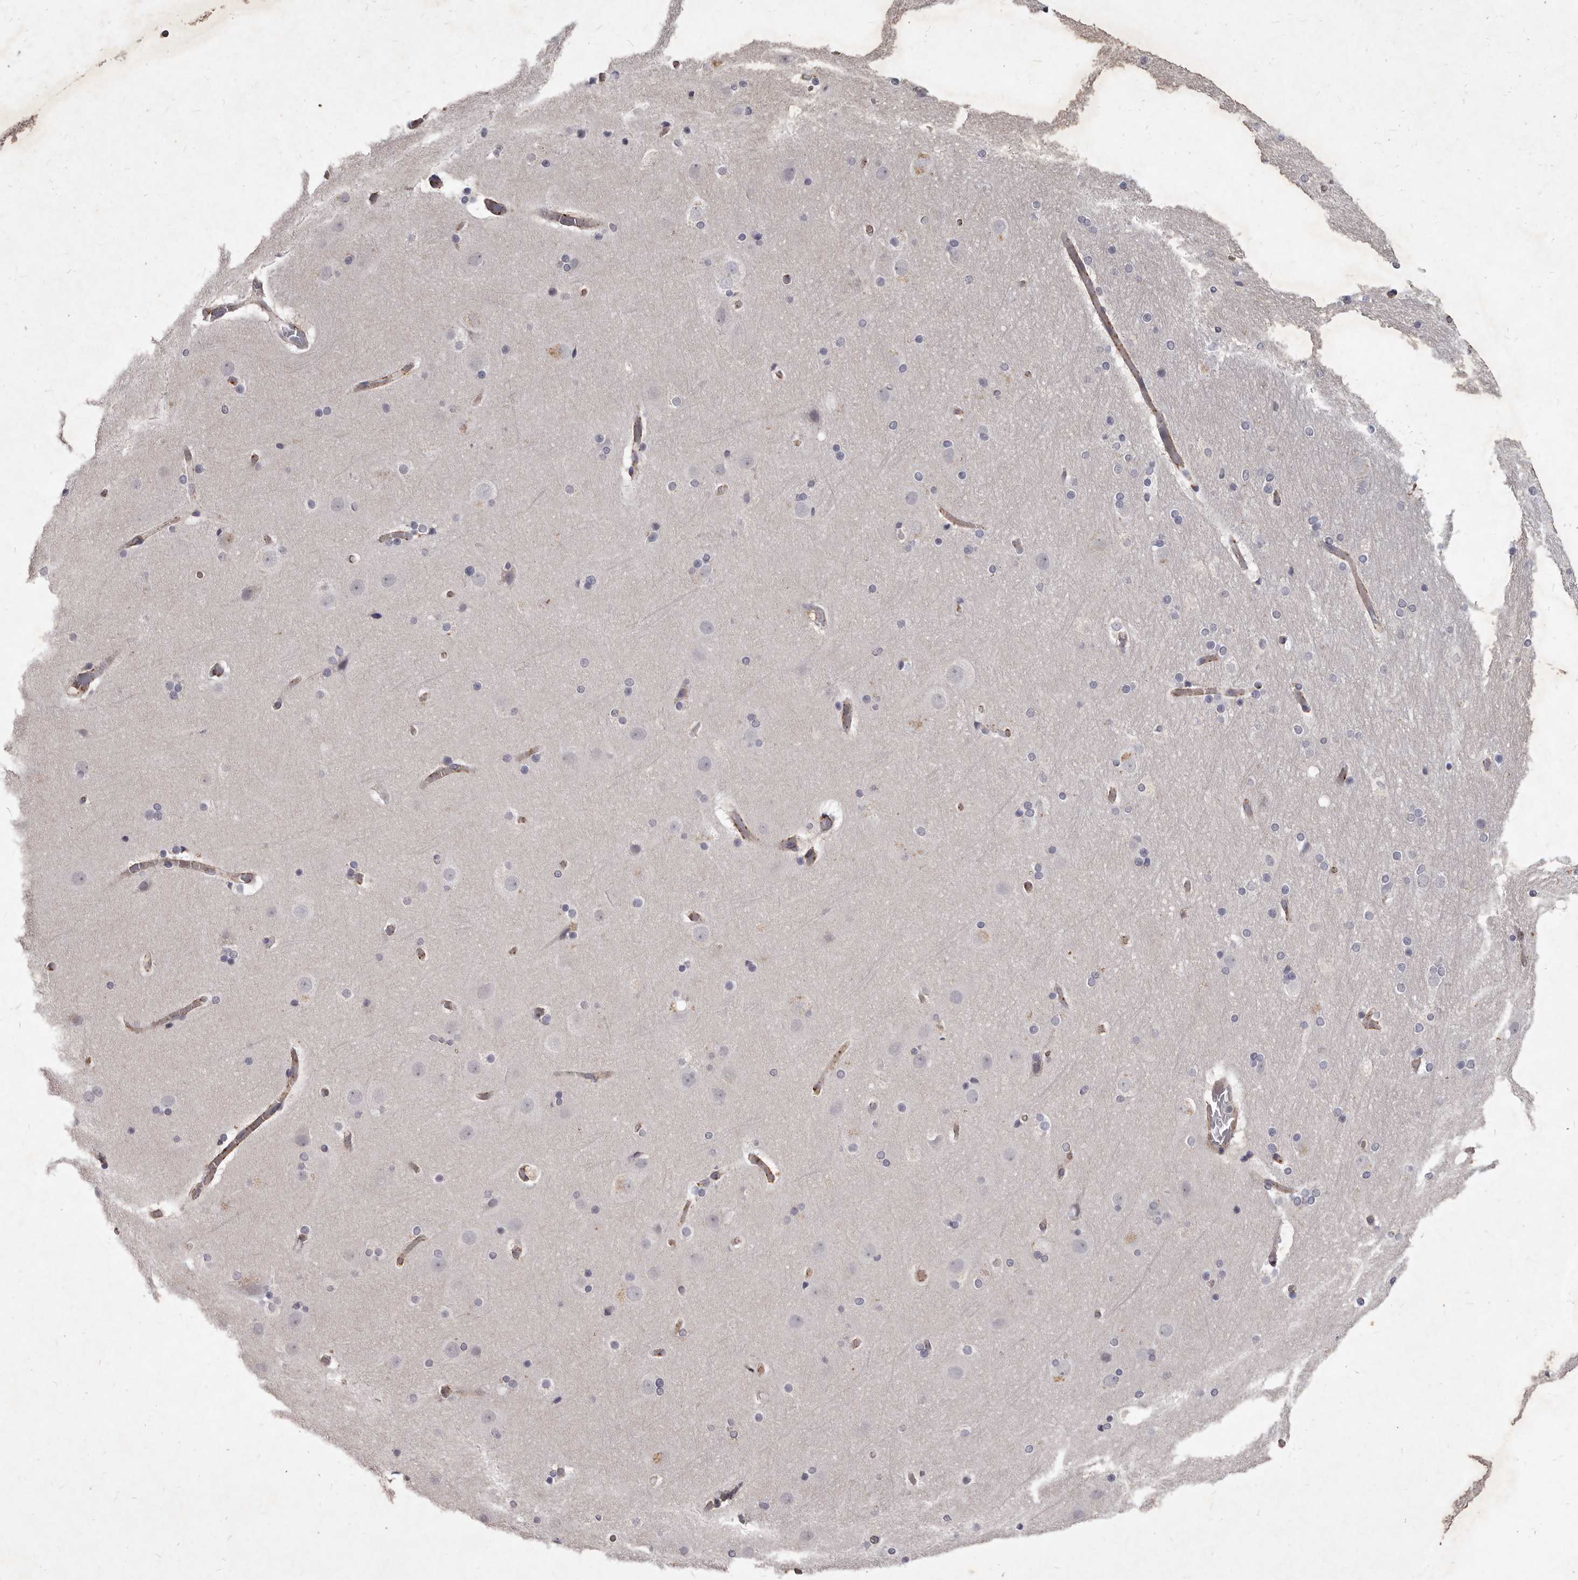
{"staining": {"intensity": "moderate", "quantity": "25%-75%", "location": "cytoplasmic/membranous"}, "tissue": "cerebral cortex", "cell_type": "Endothelial cells", "image_type": "normal", "snomed": [{"axis": "morphology", "description": "Normal tissue, NOS"}, {"axis": "topography", "description": "Cerebral cortex"}], "caption": "A brown stain shows moderate cytoplasmic/membranous staining of a protein in endothelial cells of normal cerebral cortex.", "gene": "GPRC5C", "patient": {"sex": "male", "age": 57}}